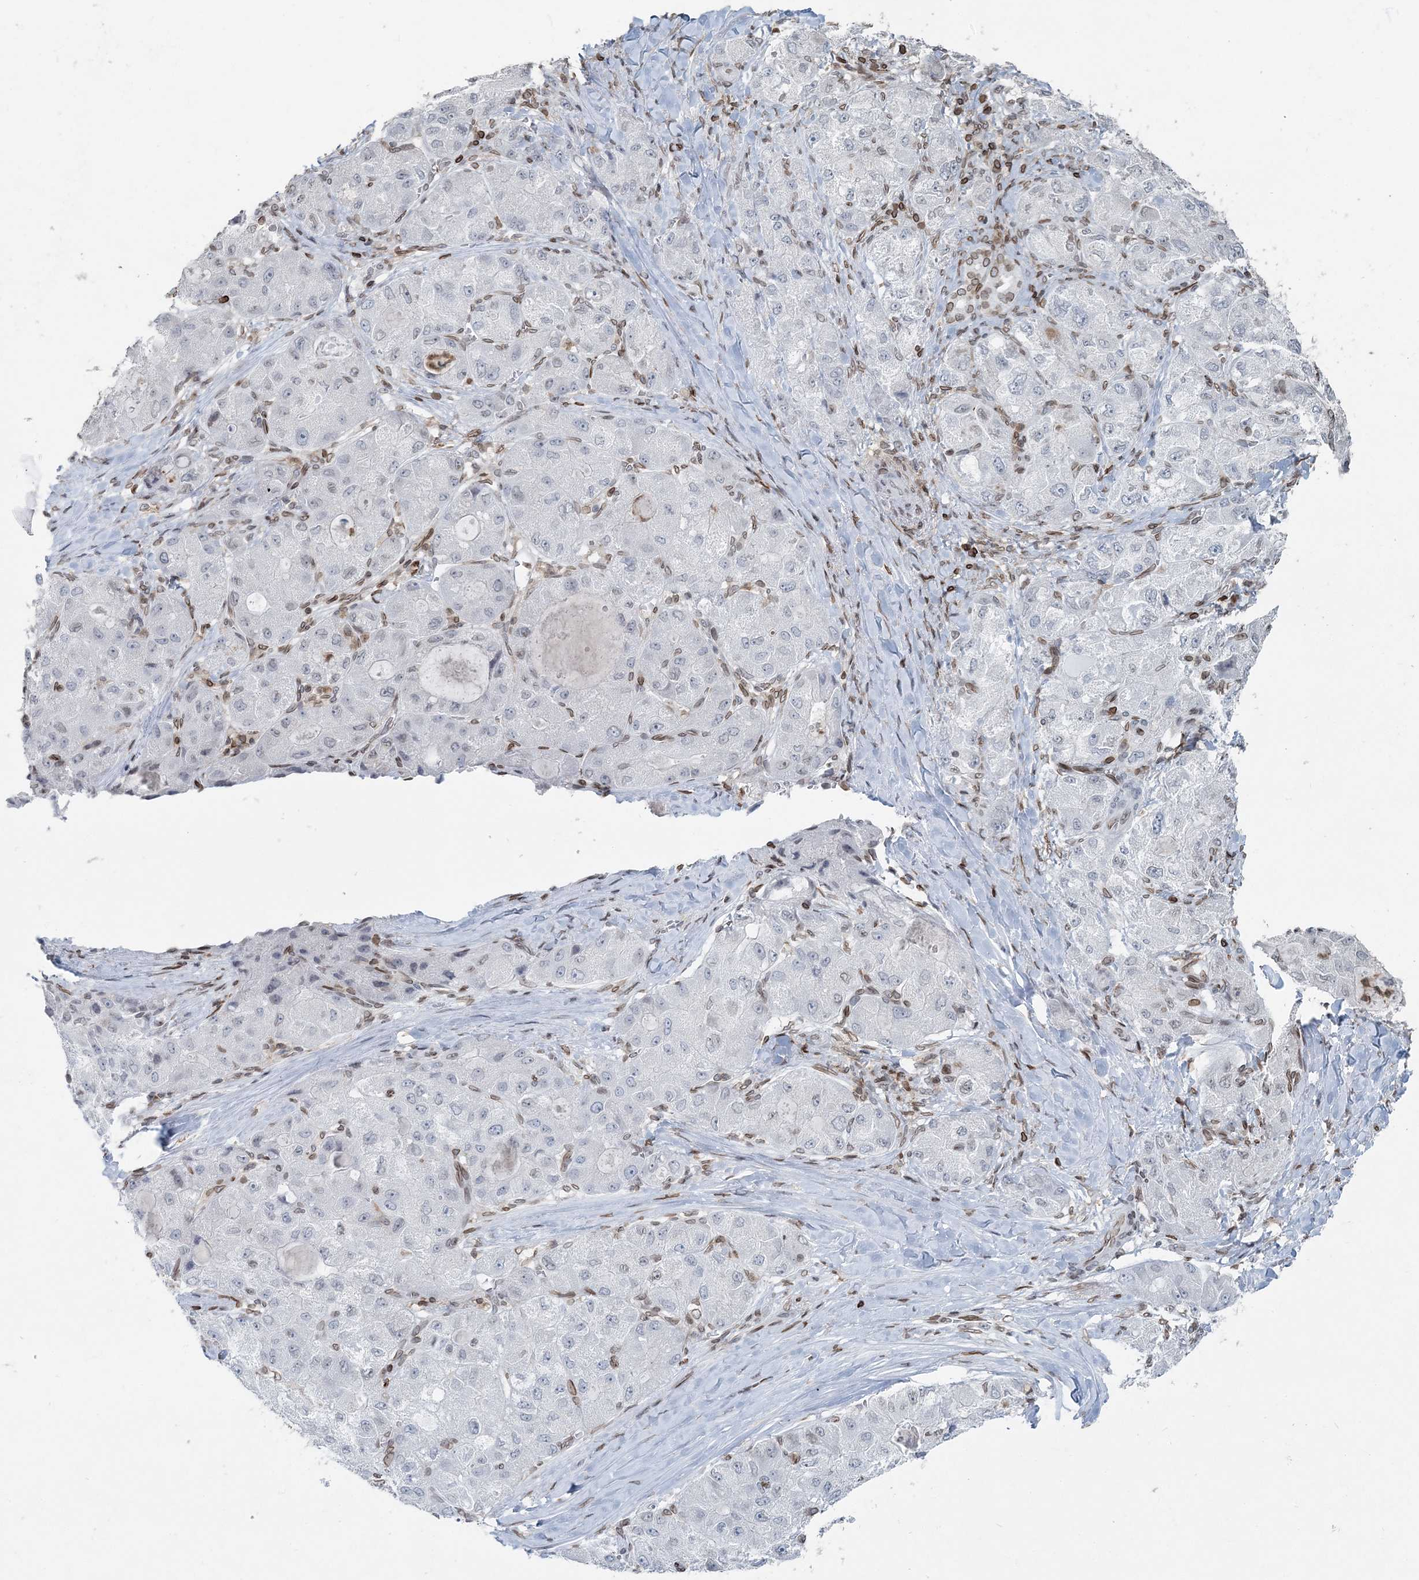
{"staining": {"intensity": "negative", "quantity": "none", "location": "none"}, "tissue": "liver cancer", "cell_type": "Tumor cells", "image_type": "cancer", "snomed": [{"axis": "morphology", "description": "Carcinoma, Hepatocellular, NOS"}, {"axis": "topography", "description": "Liver"}], "caption": "DAB immunohistochemical staining of liver hepatocellular carcinoma reveals no significant positivity in tumor cells.", "gene": "GJD4", "patient": {"sex": "male", "age": 80}}